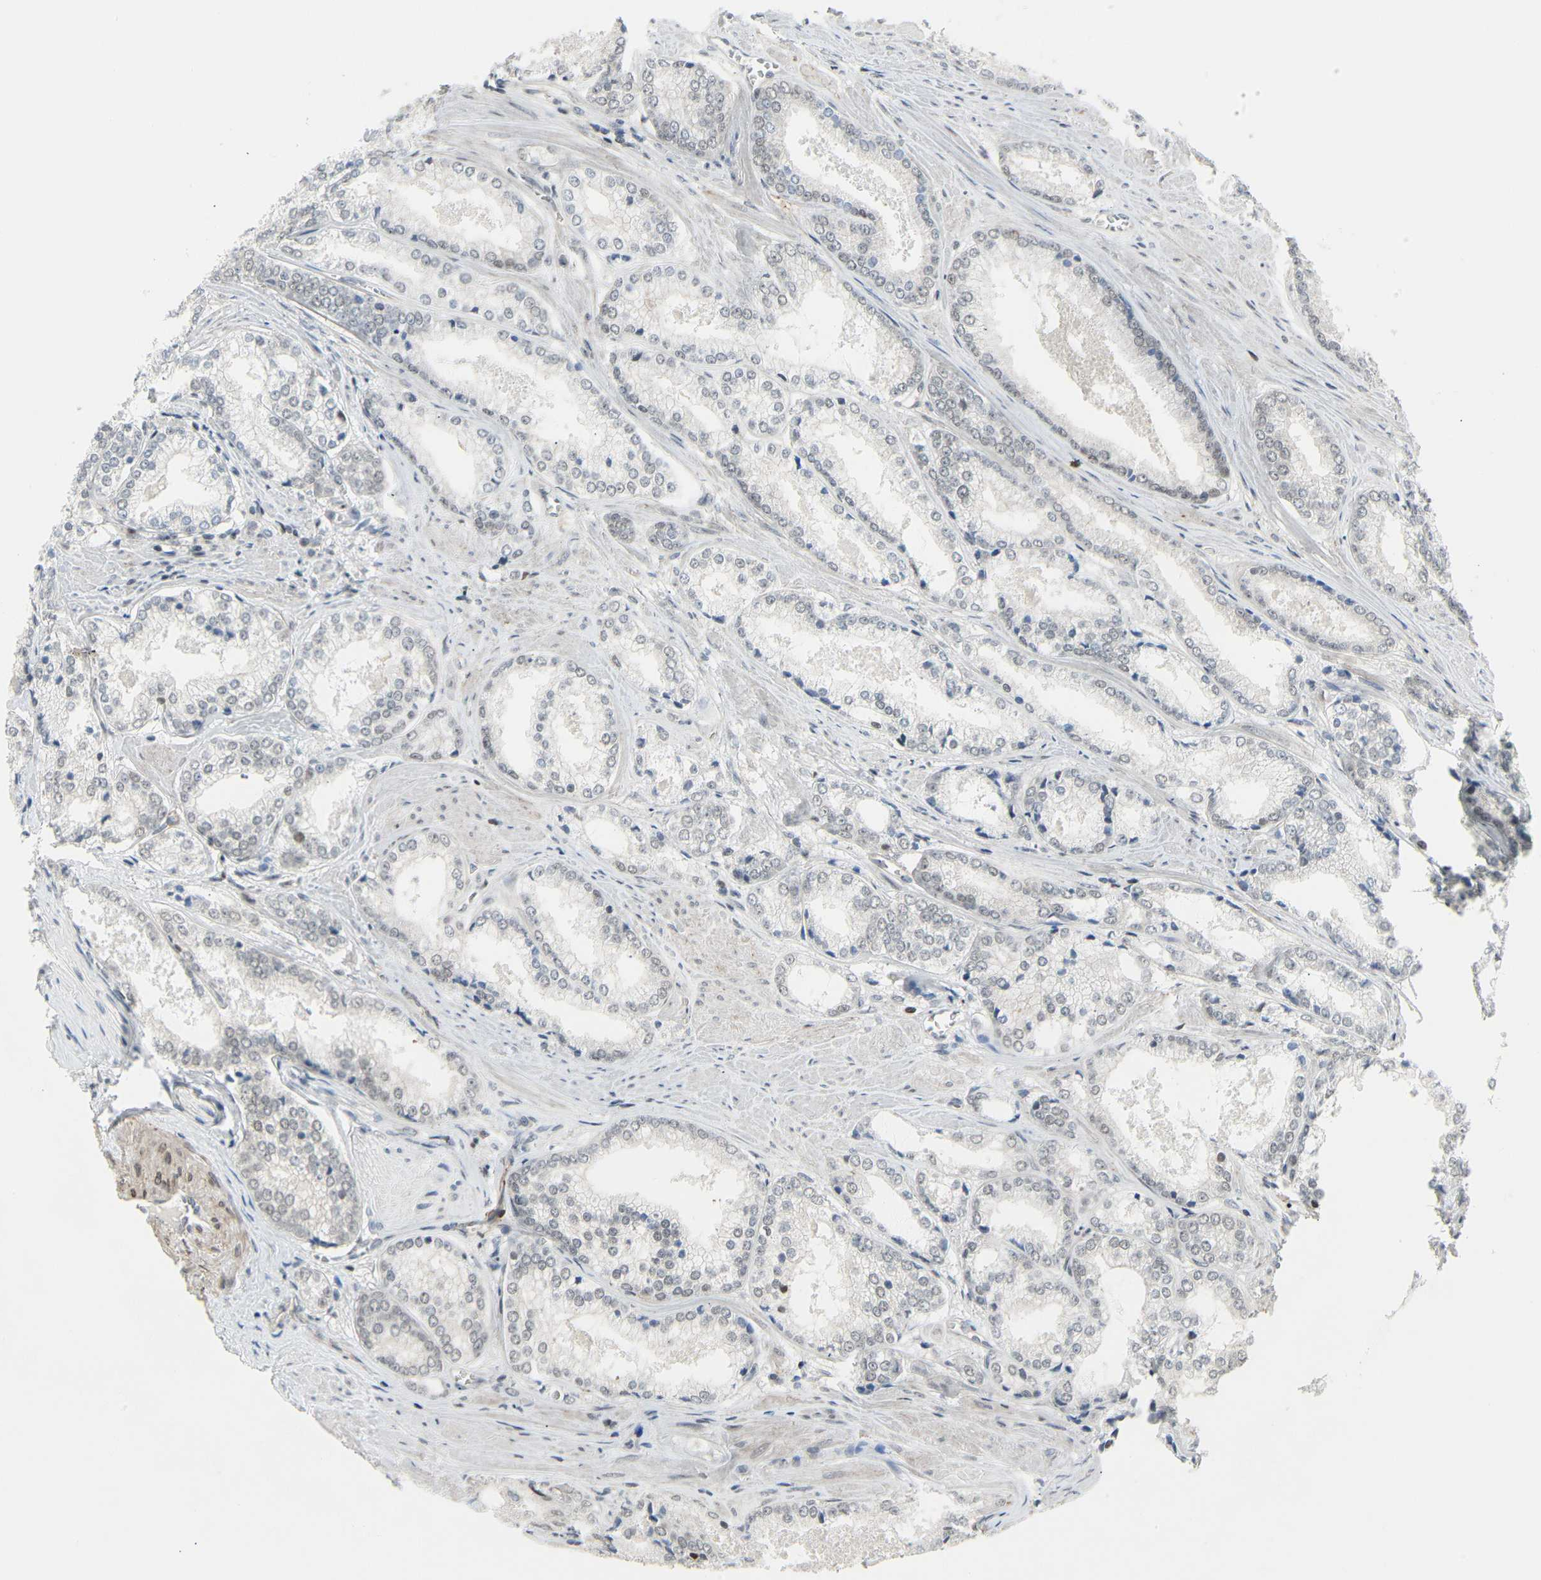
{"staining": {"intensity": "negative", "quantity": "none", "location": "none"}, "tissue": "prostate cancer", "cell_type": "Tumor cells", "image_type": "cancer", "snomed": [{"axis": "morphology", "description": "Adenocarcinoma, Low grade"}, {"axis": "topography", "description": "Prostate"}], "caption": "Tumor cells are negative for brown protein staining in prostate low-grade adenocarcinoma.", "gene": "IMPG2", "patient": {"sex": "male", "age": 64}}